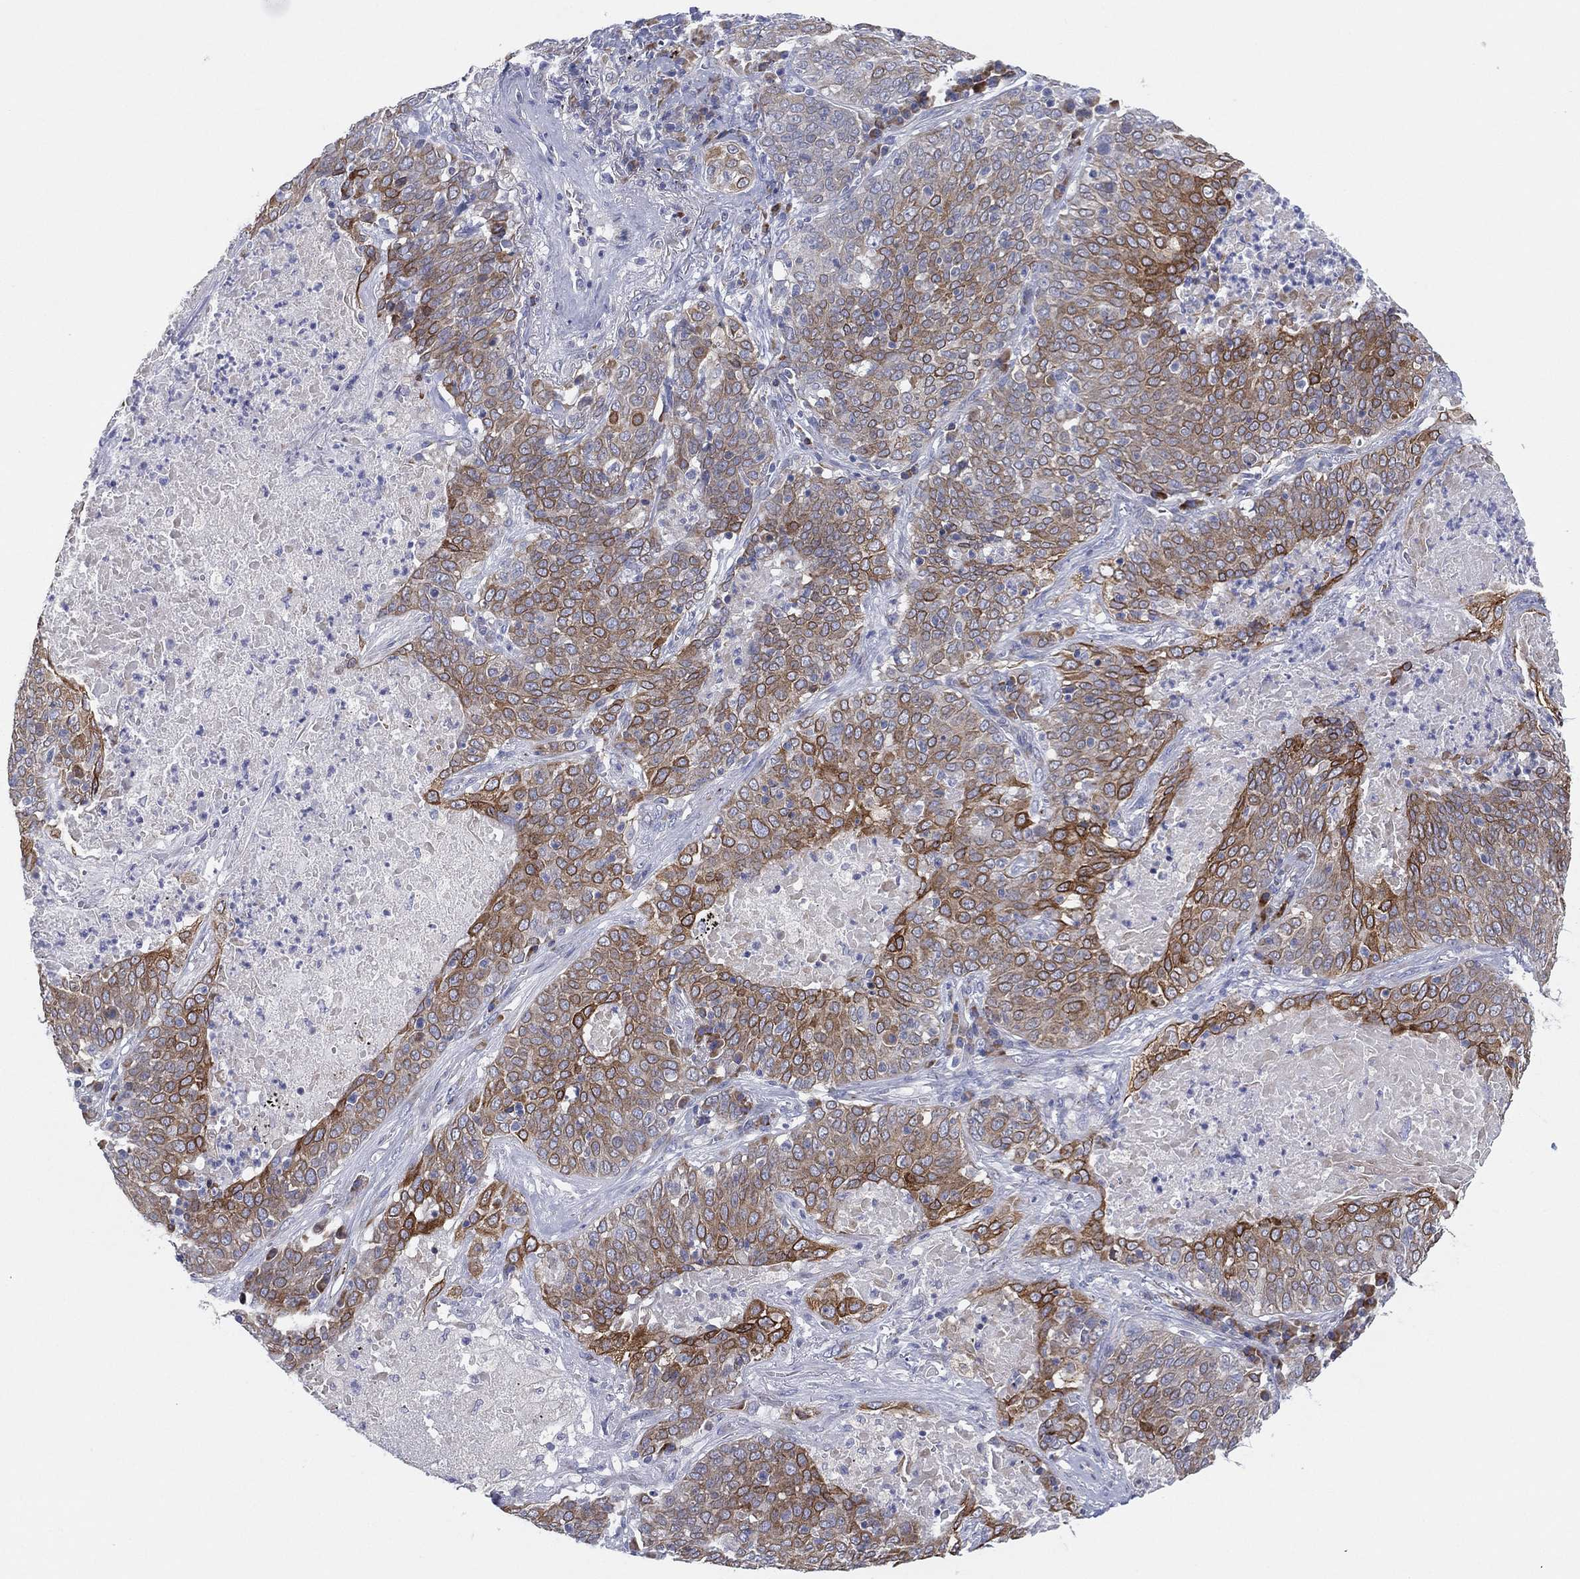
{"staining": {"intensity": "strong", "quantity": "<25%", "location": "cytoplasmic/membranous"}, "tissue": "lung cancer", "cell_type": "Tumor cells", "image_type": "cancer", "snomed": [{"axis": "morphology", "description": "Squamous cell carcinoma, NOS"}, {"axis": "topography", "description": "Lung"}], "caption": "A medium amount of strong cytoplasmic/membranous positivity is present in approximately <25% of tumor cells in lung cancer tissue.", "gene": "TMEM40", "patient": {"sex": "male", "age": 82}}